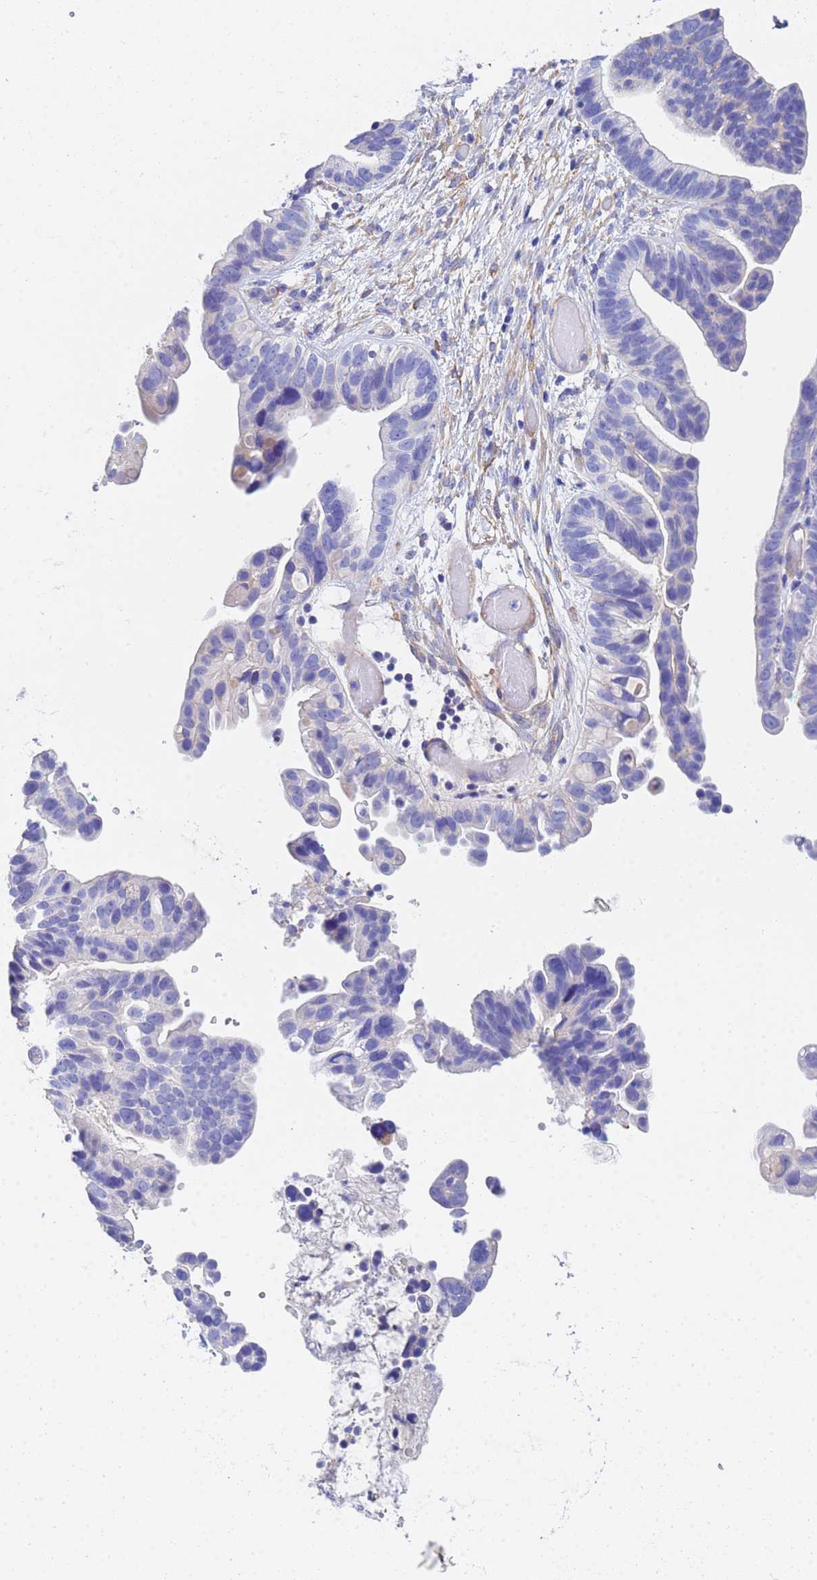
{"staining": {"intensity": "negative", "quantity": "none", "location": "none"}, "tissue": "ovarian cancer", "cell_type": "Tumor cells", "image_type": "cancer", "snomed": [{"axis": "morphology", "description": "Cystadenocarcinoma, serous, NOS"}, {"axis": "topography", "description": "Ovary"}], "caption": "Serous cystadenocarcinoma (ovarian) was stained to show a protein in brown. There is no significant positivity in tumor cells. The staining was performed using DAB to visualize the protein expression in brown, while the nuclei were stained in blue with hematoxylin (Magnification: 20x).", "gene": "CST4", "patient": {"sex": "female", "age": 56}}